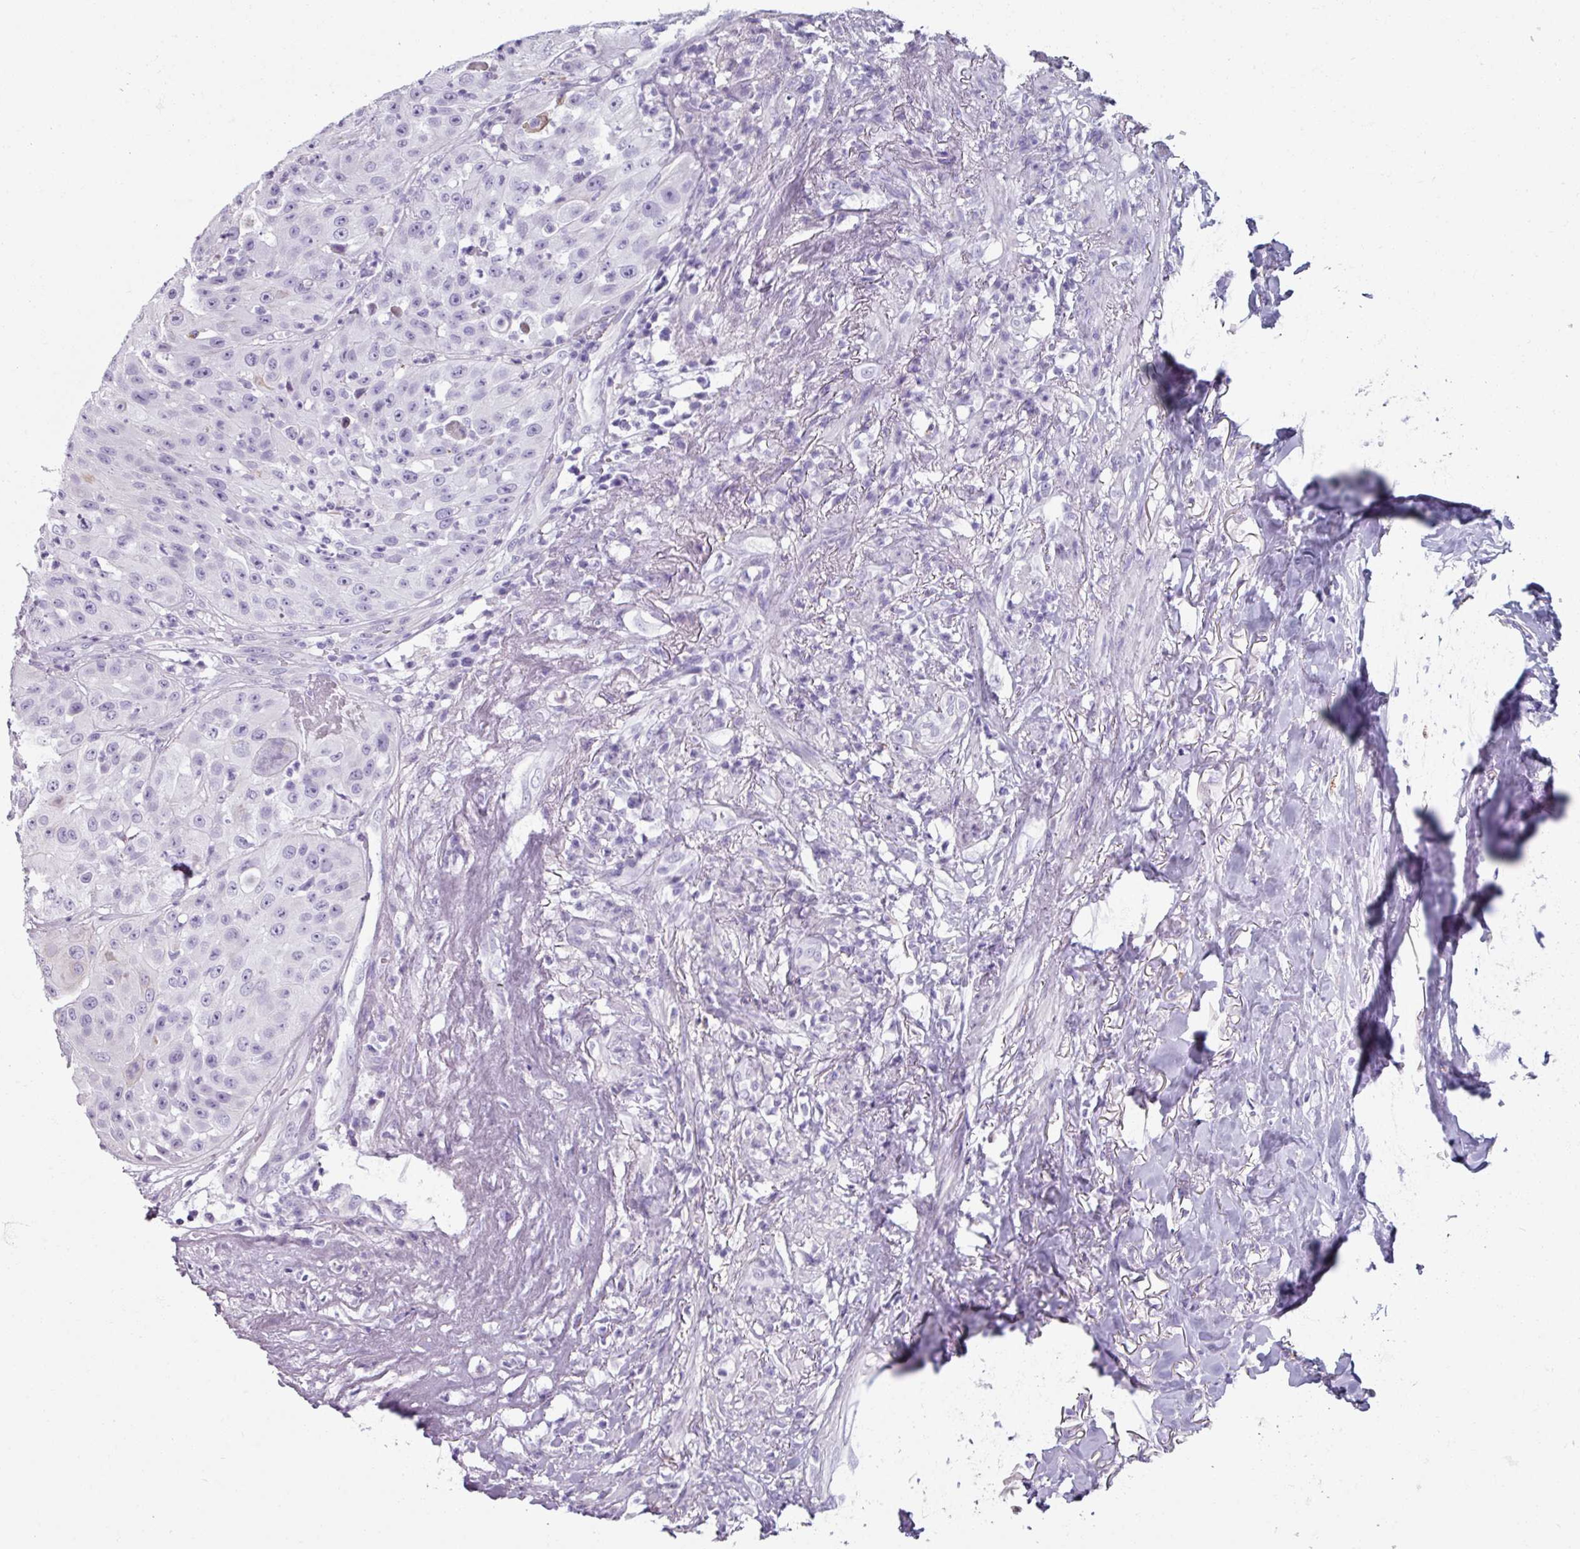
{"staining": {"intensity": "negative", "quantity": "none", "location": "none"}, "tissue": "head and neck cancer", "cell_type": "Tumor cells", "image_type": "cancer", "snomed": [{"axis": "morphology", "description": "Squamous cell carcinoma, NOS"}, {"axis": "topography", "description": "Head-Neck"}], "caption": "Protein analysis of head and neck cancer (squamous cell carcinoma) exhibits no significant expression in tumor cells. (Immunohistochemistry (ihc), brightfield microscopy, high magnification).", "gene": "SPESP1", "patient": {"sex": "male", "age": 83}}